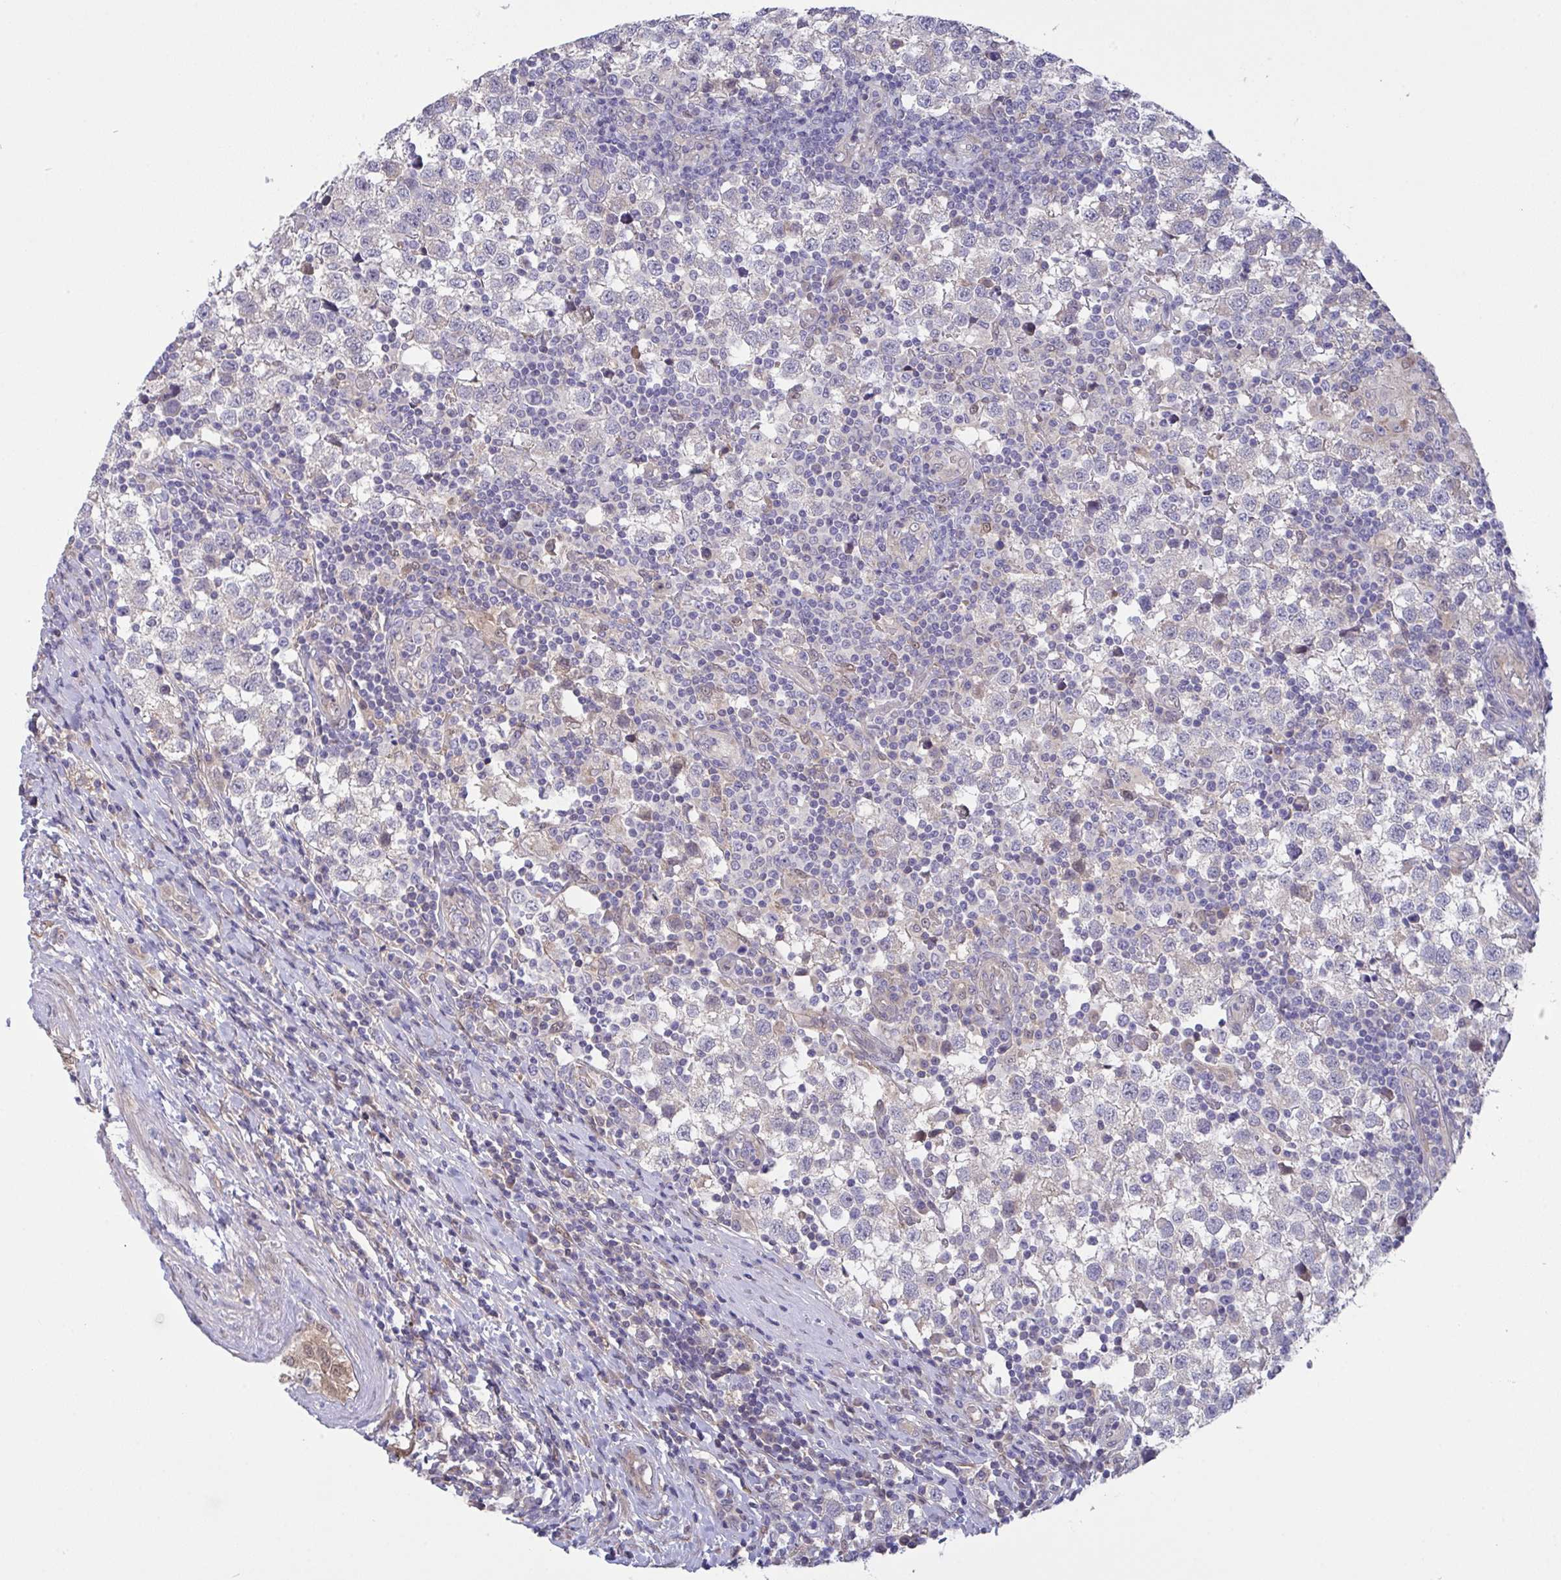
{"staining": {"intensity": "negative", "quantity": "none", "location": "none"}, "tissue": "testis cancer", "cell_type": "Tumor cells", "image_type": "cancer", "snomed": [{"axis": "morphology", "description": "Seminoma, NOS"}, {"axis": "topography", "description": "Testis"}], "caption": "Protein analysis of testis cancer exhibits no significant expression in tumor cells.", "gene": "L3HYPDH", "patient": {"sex": "male", "age": 34}}